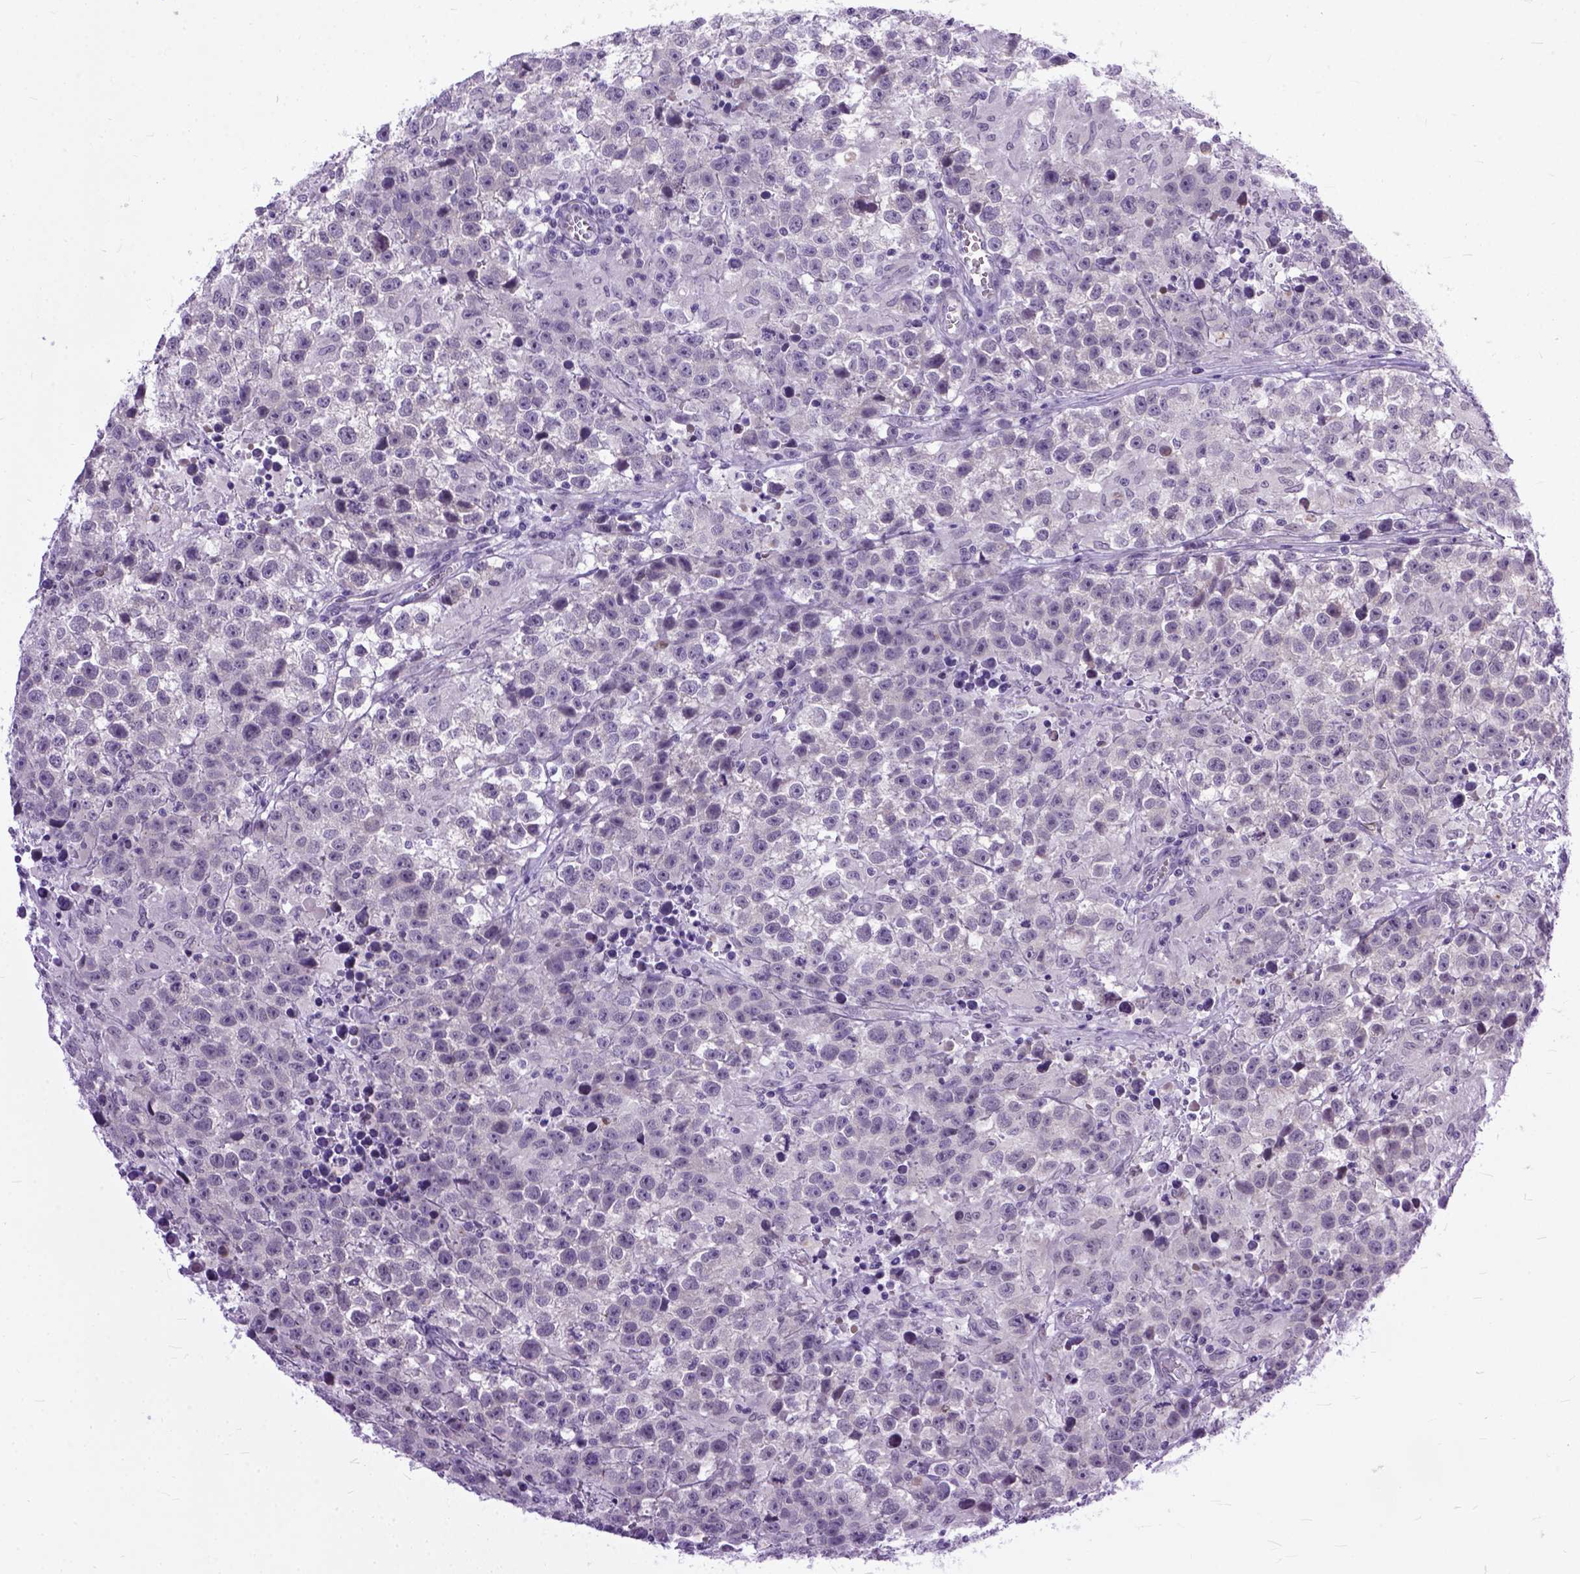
{"staining": {"intensity": "negative", "quantity": "none", "location": "none"}, "tissue": "testis cancer", "cell_type": "Tumor cells", "image_type": "cancer", "snomed": [{"axis": "morphology", "description": "Seminoma, NOS"}, {"axis": "topography", "description": "Testis"}], "caption": "An image of testis seminoma stained for a protein reveals no brown staining in tumor cells.", "gene": "TCEAL7", "patient": {"sex": "male", "age": 43}}